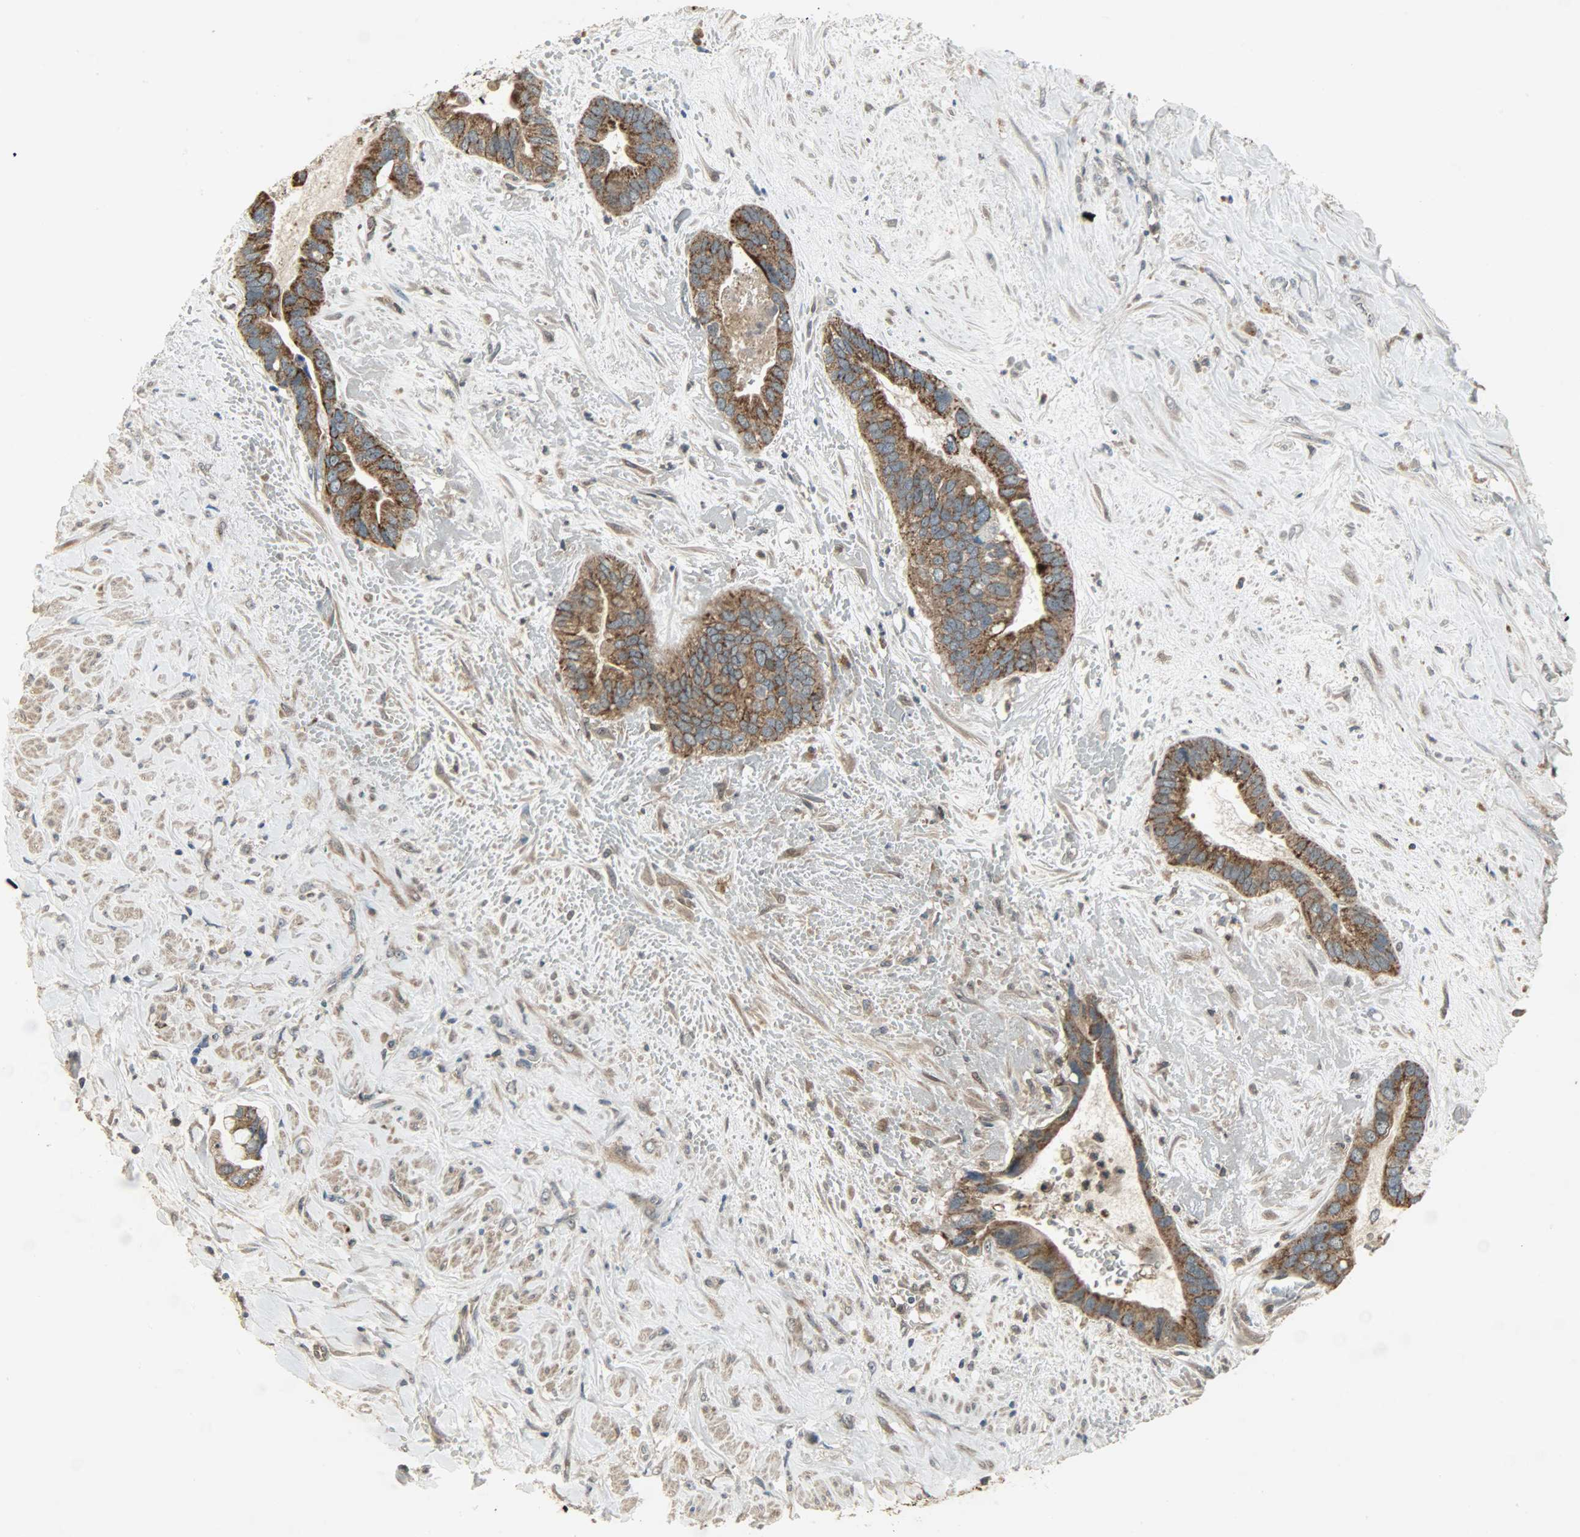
{"staining": {"intensity": "strong", "quantity": ">75%", "location": "cytoplasmic/membranous"}, "tissue": "liver cancer", "cell_type": "Tumor cells", "image_type": "cancer", "snomed": [{"axis": "morphology", "description": "Cholangiocarcinoma"}, {"axis": "topography", "description": "Liver"}], "caption": "High-magnification brightfield microscopy of liver cancer (cholangiocarcinoma) stained with DAB (brown) and counterstained with hematoxylin (blue). tumor cells exhibit strong cytoplasmic/membranous staining is identified in approximately>75% of cells.", "gene": "AMT", "patient": {"sex": "female", "age": 65}}